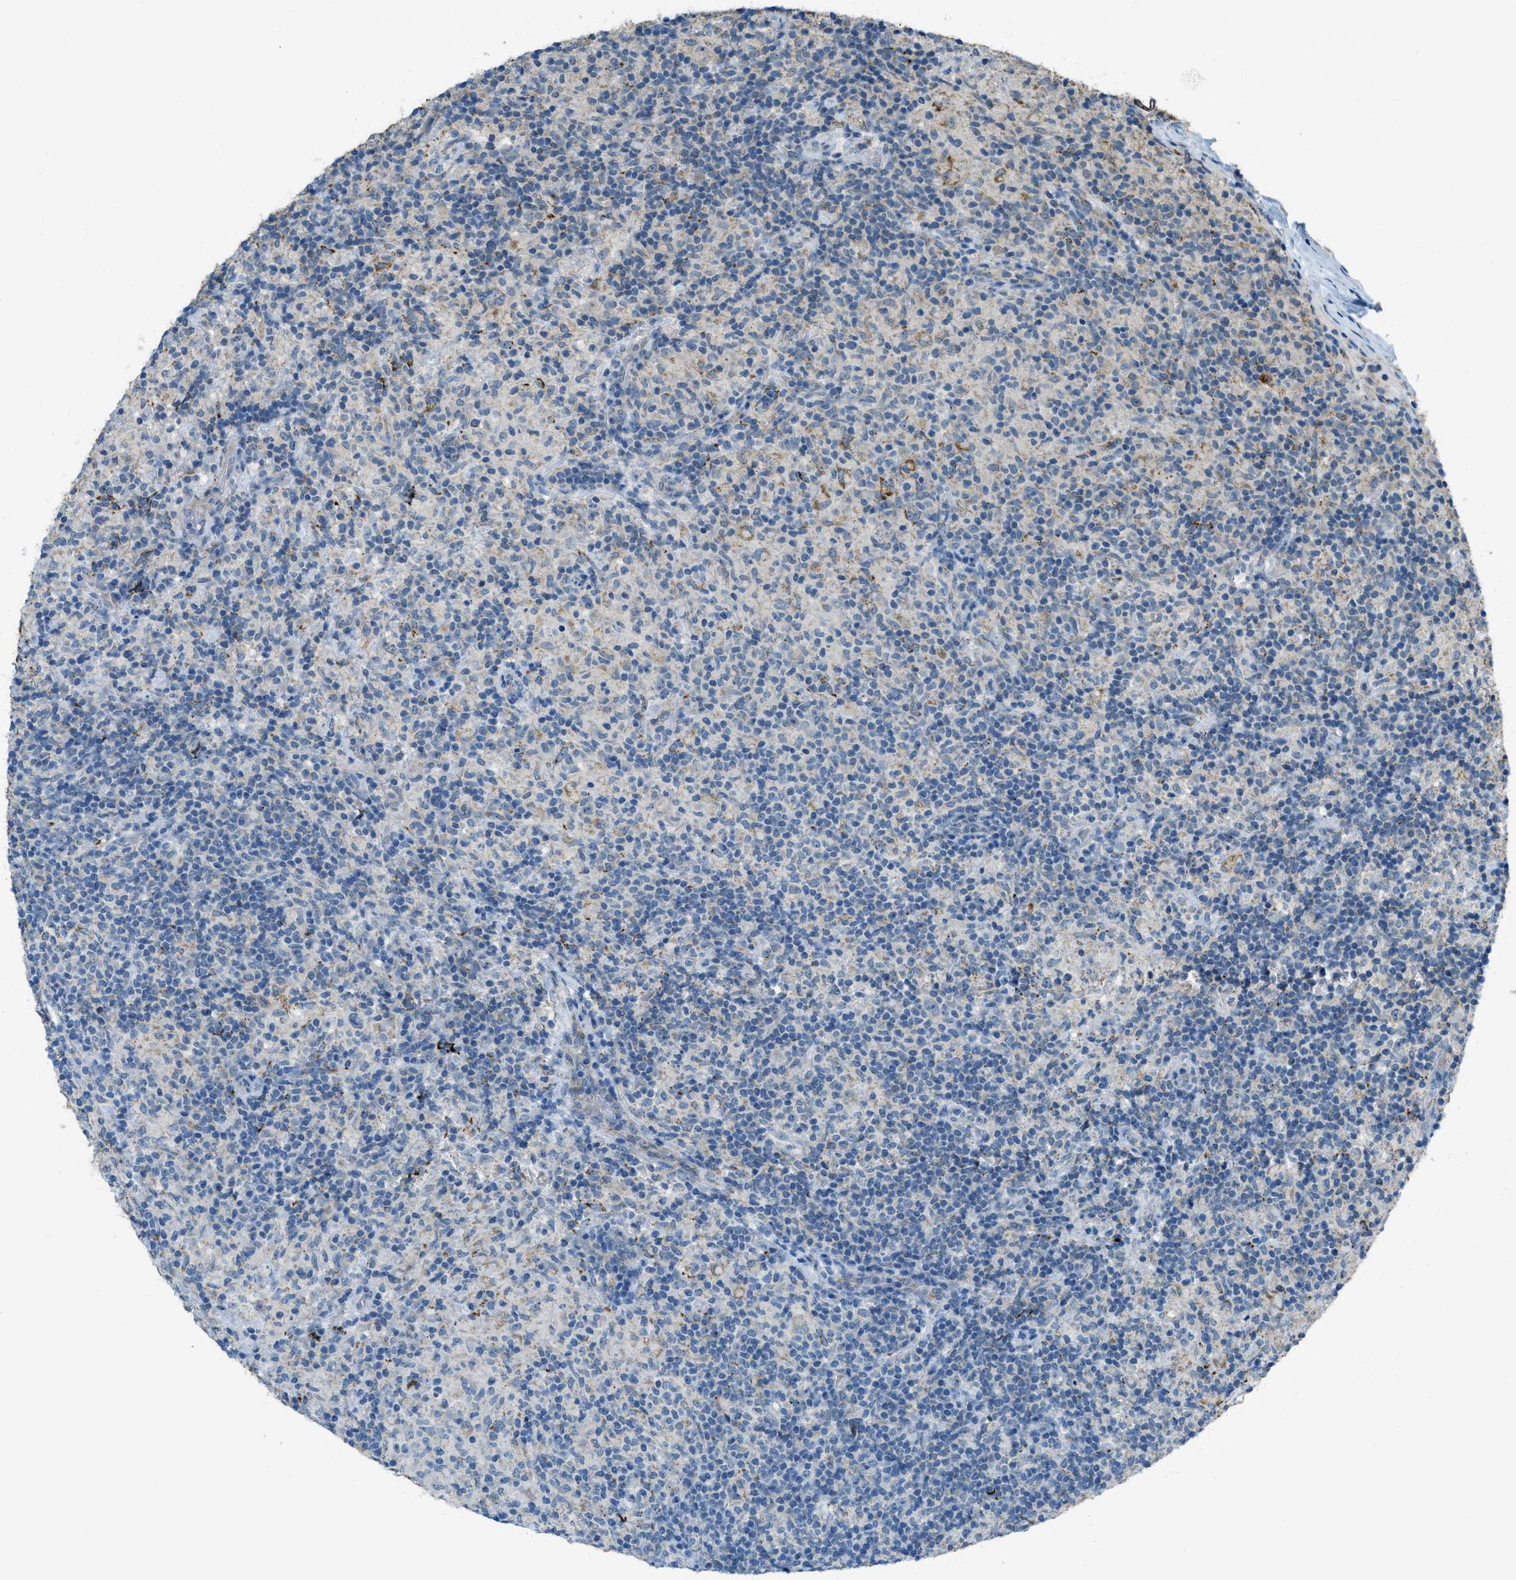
{"staining": {"intensity": "negative", "quantity": "none", "location": "none"}, "tissue": "lymphoma", "cell_type": "Tumor cells", "image_type": "cancer", "snomed": [{"axis": "morphology", "description": "Hodgkin's disease, NOS"}, {"axis": "topography", "description": "Lymph node"}], "caption": "Tumor cells are negative for brown protein staining in lymphoma.", "gene": "CDON", "patient": {"sex": "male", "age": 70}}